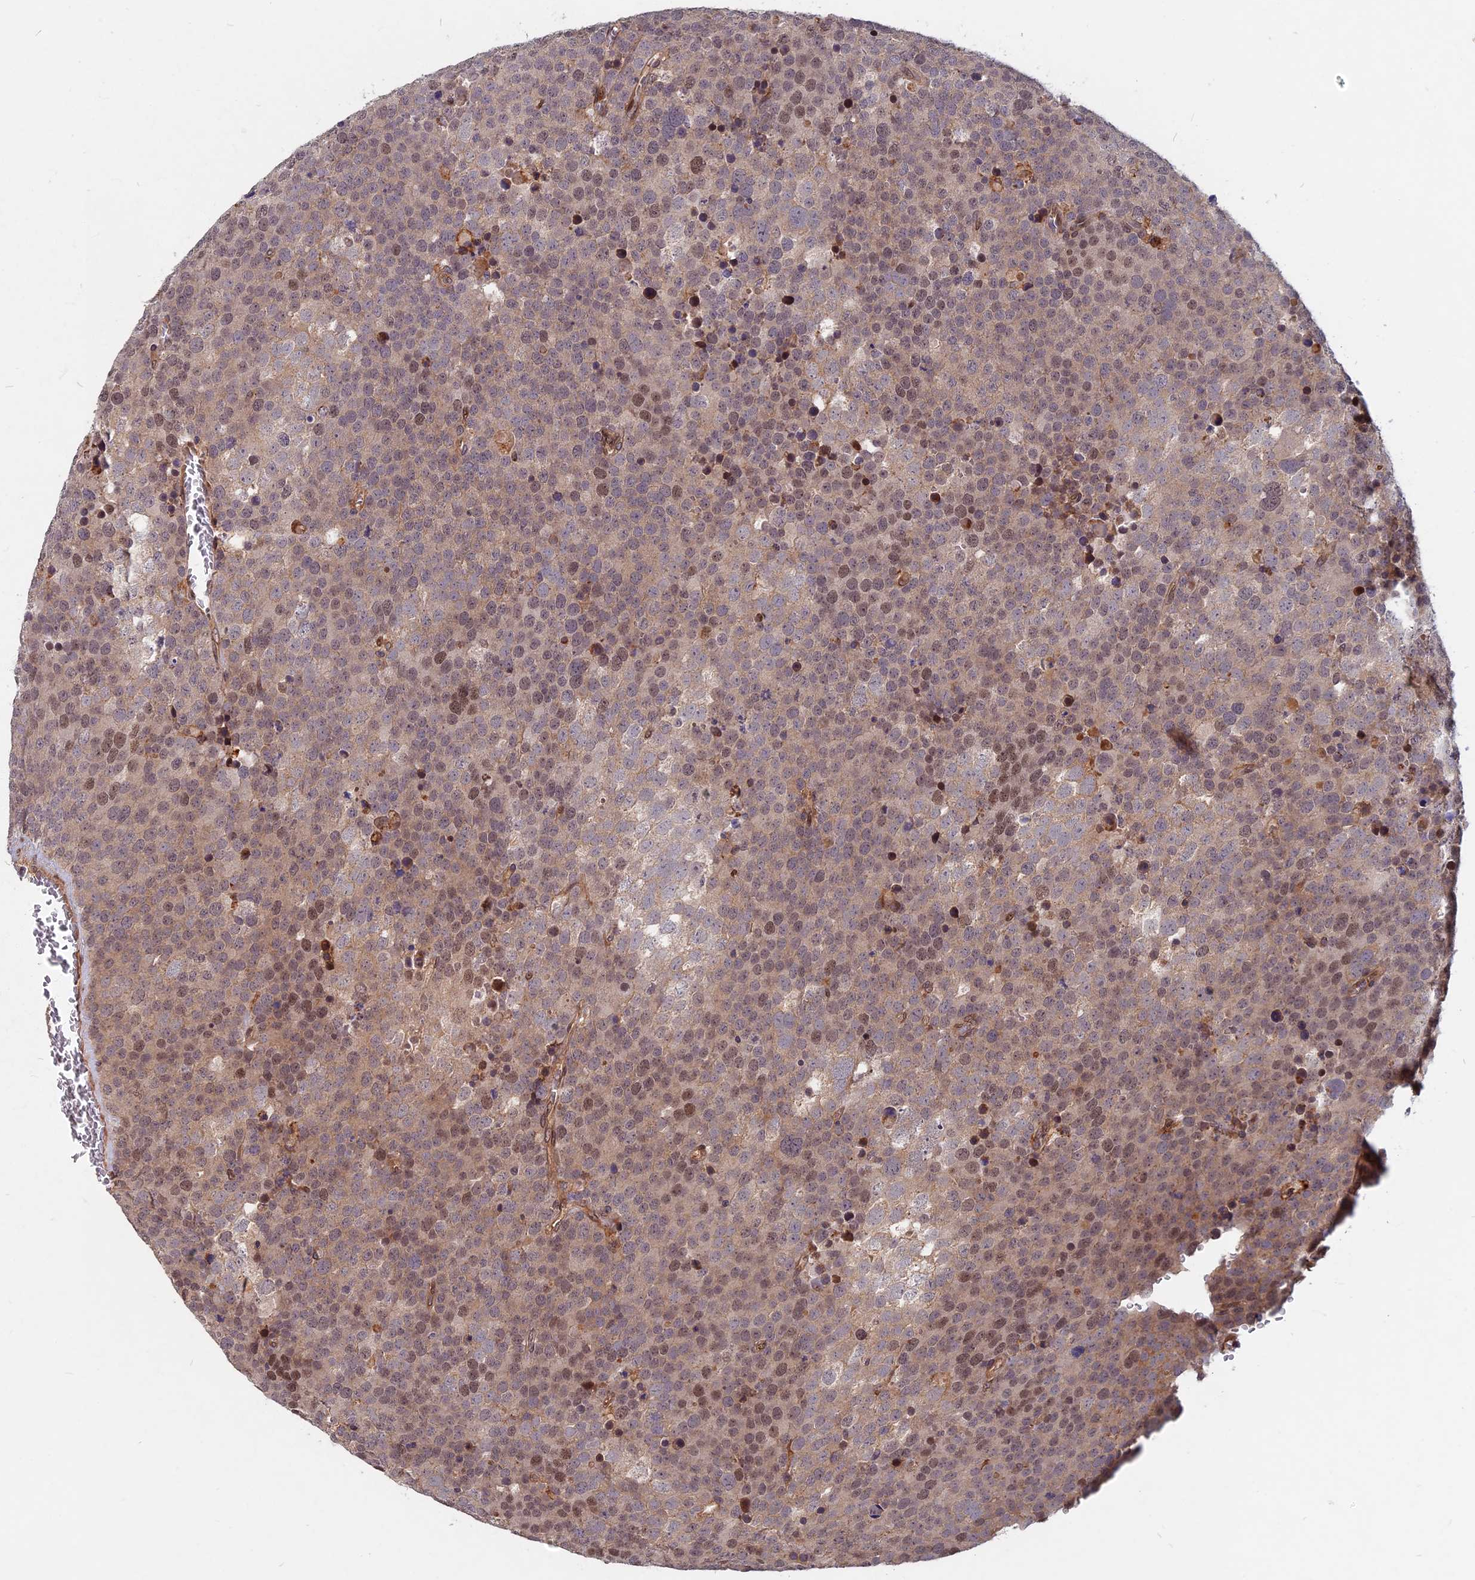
{"staining": {"intensity": "moderate", "quantity": "25%-75%", "location": "nuclear"}, "tissue": "testis cancer", "cell_type": "Tumor cells", "image_type": "cancer", "snomed": [{"axis": "morphology", "description": "Seminoma, NOS"}, {"axis": "topography", "description": "Testis"}], "caption": "Immunohistochemical staining of seminoma (testis) exhibits medium levels of moderate nuclear protein expression in about 25%-75% of tumor cells. The protein is shown in brown color, while the nuclei are stained blue.", "gene": "SPG11", "patient": {"sex": "male", "age": 71}}